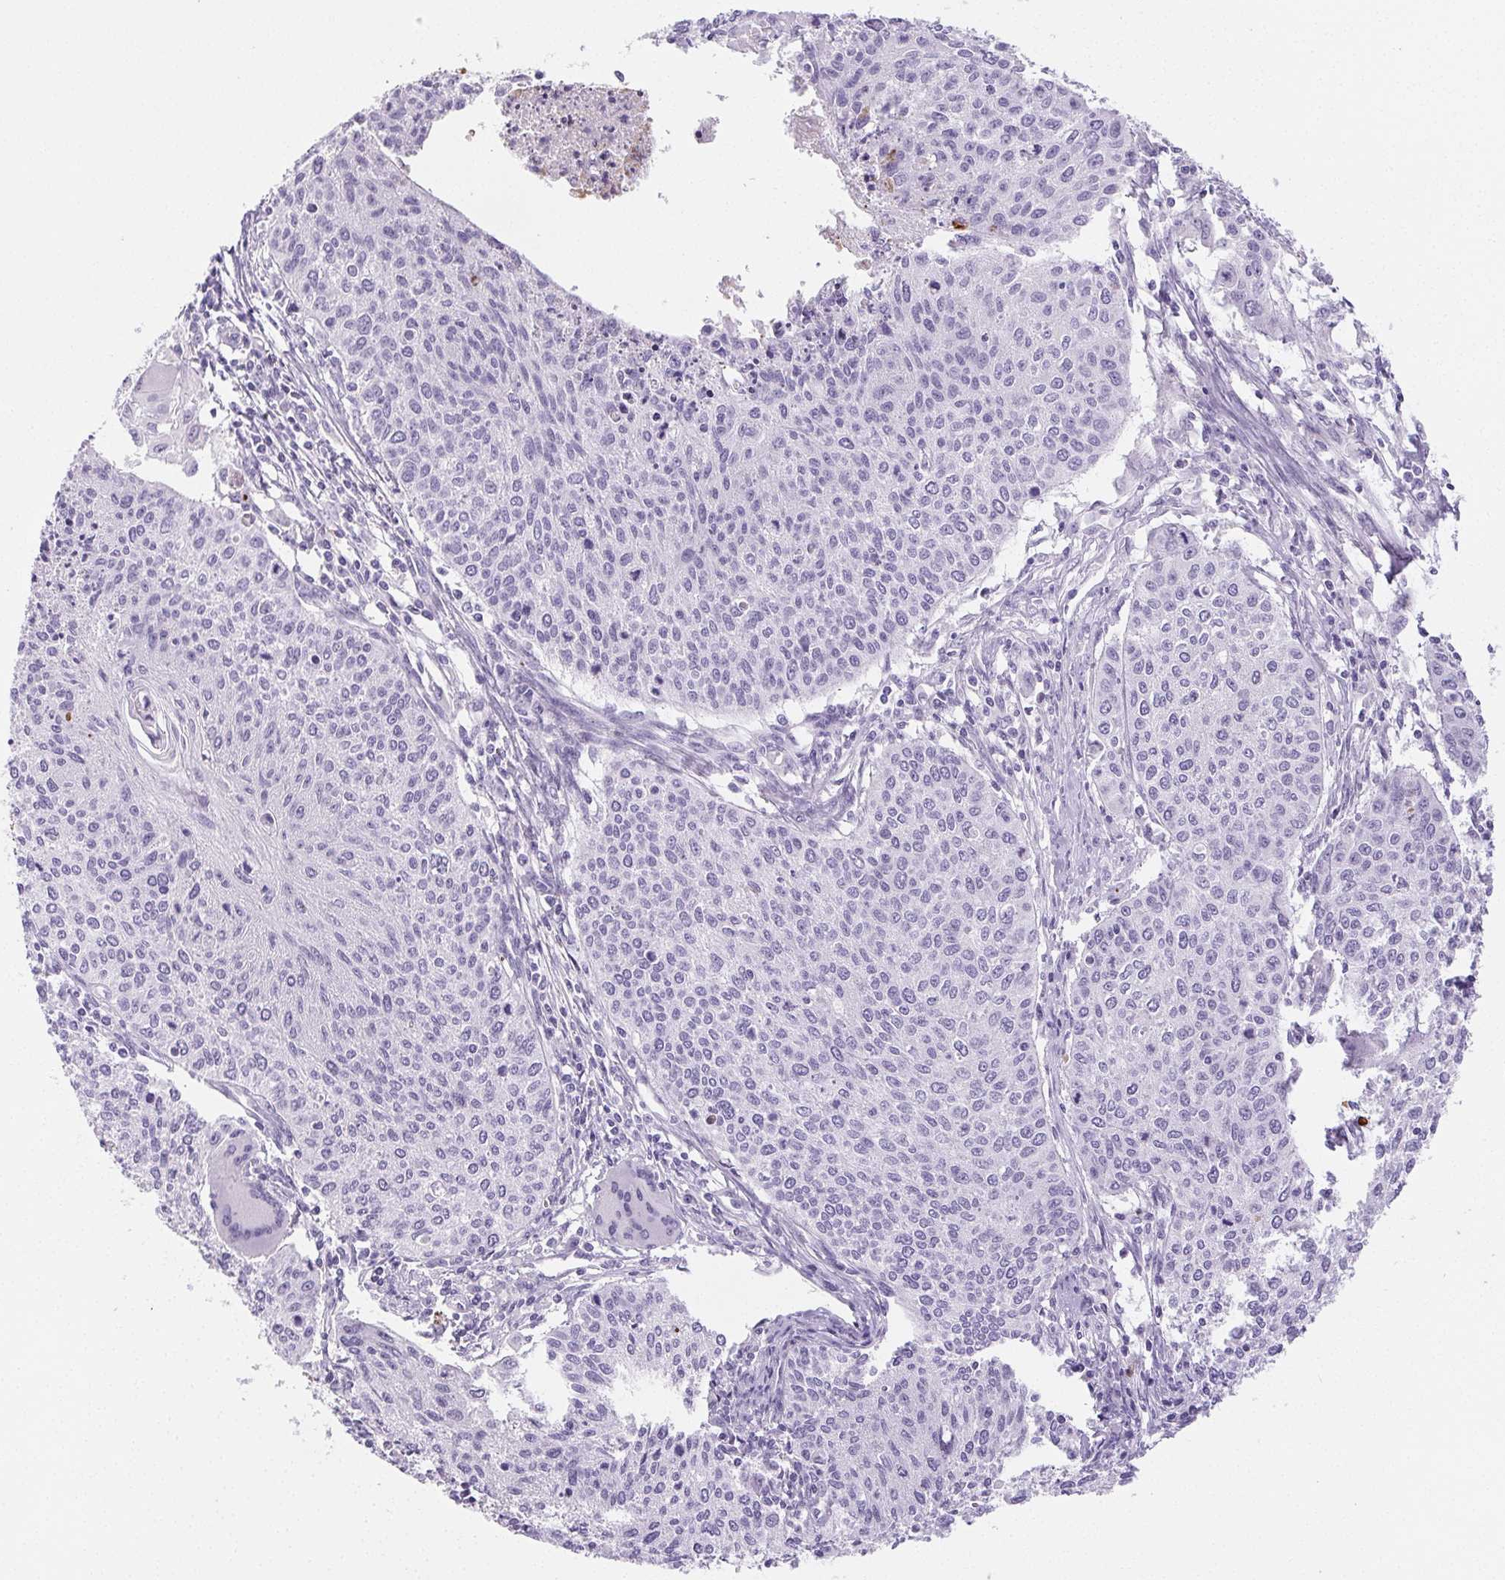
{"staining": {"intensity": "negative", "quantity": "none", "location": "none"}, "tissue": "cervical cancer", "cell_type": "Tumor cells", "image_type": "cancer", "snomed": [{"axis": "morphology", "description": "Squamous cell carcinoma, NOS"}, {"axis": "topography", "description": "Cervix"}], "caption": "Micrograph shows no protein positivity in tumor cells of cervical squamous cell carcinoma tissue. (Immunohistochemistry, brightfield microscopy, high magnification).", "gene": "VTN", "patient": {"sex": "female", "age": 38}}